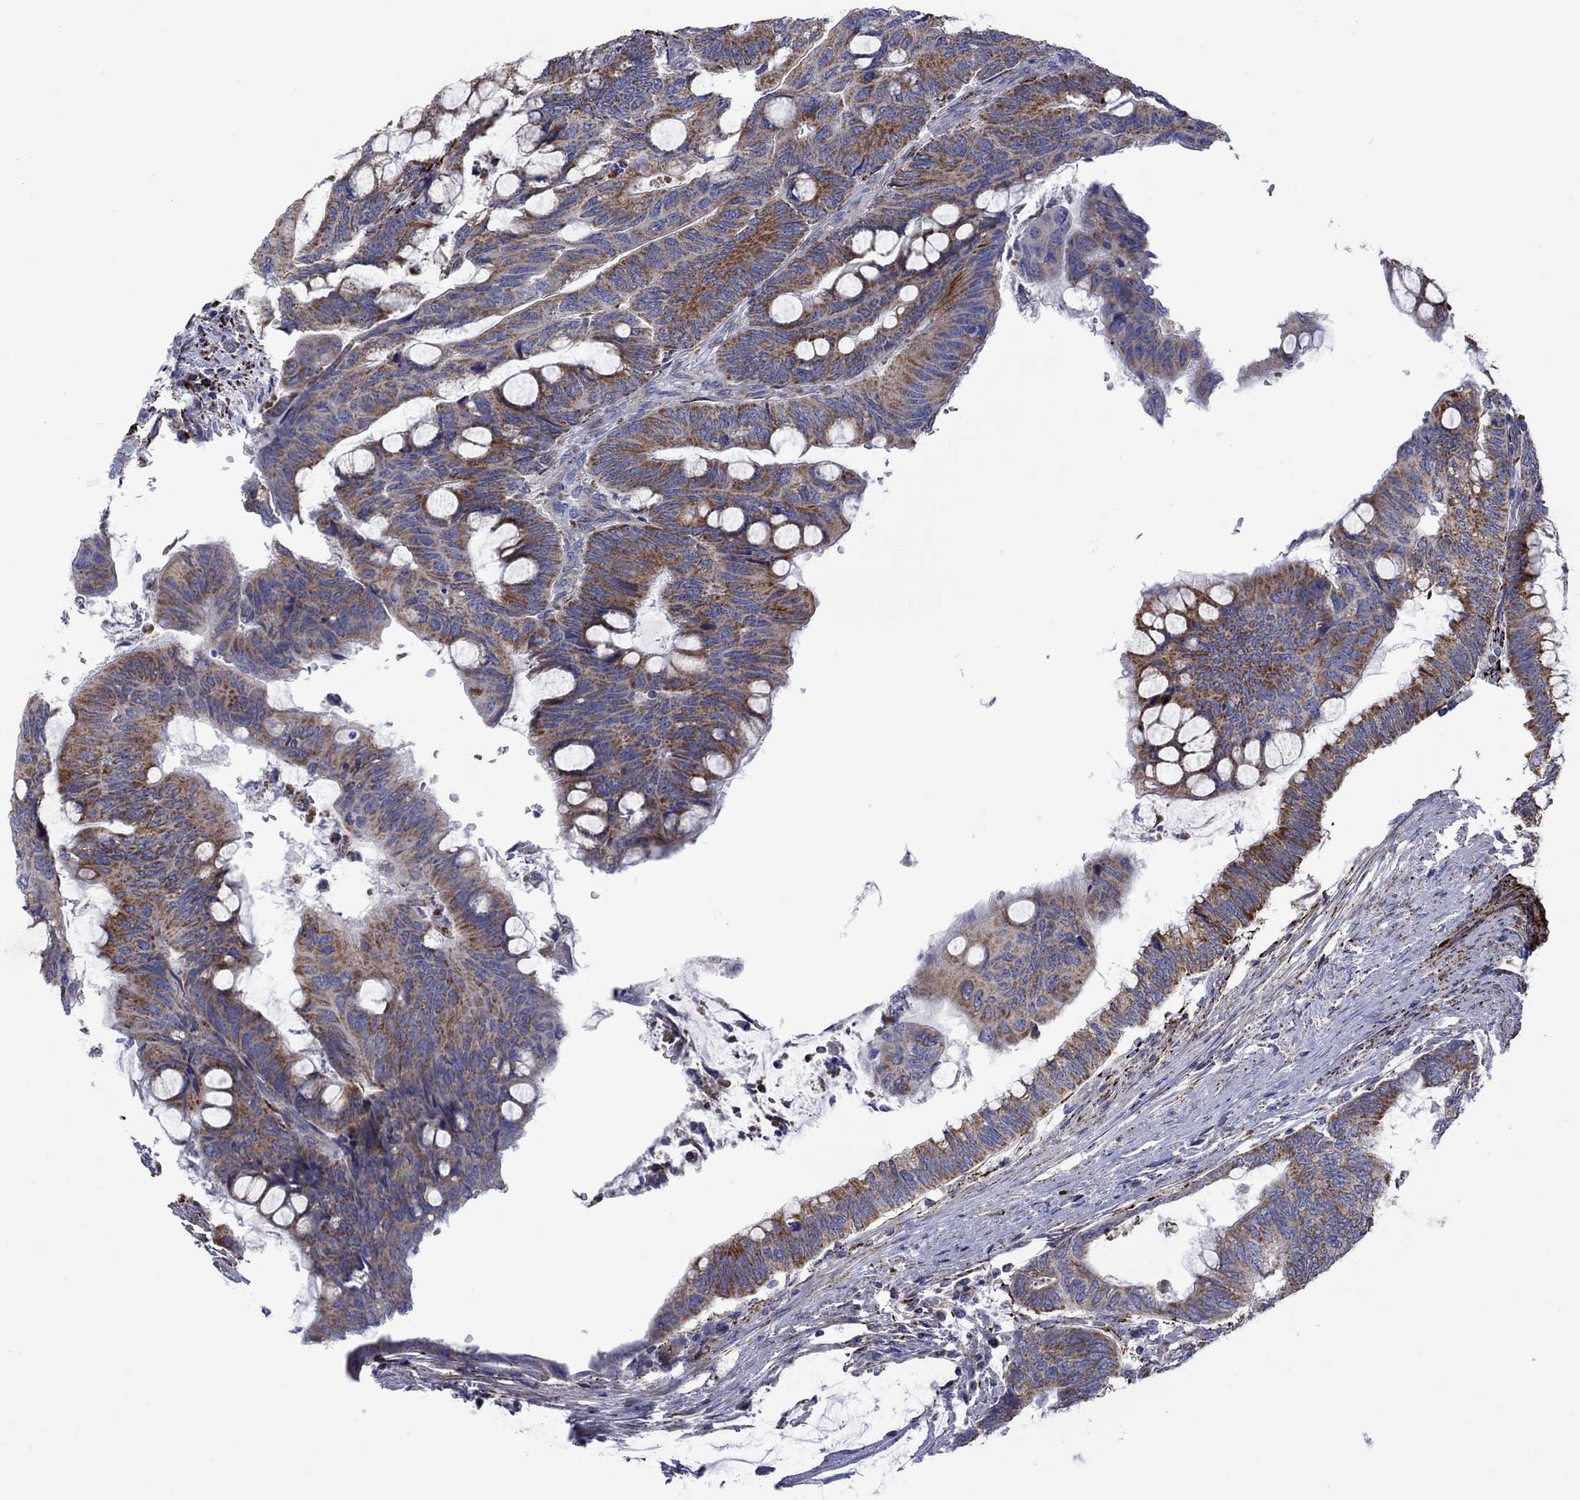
{"staining": {"intensity": "moderate", "quantity": "25%-75%", "location": "cytoplasmic/membranous"}, "tissue": "colorectal cancer", "cell_type": "Tumor cells", "image_type": "cancer", "snomed": [{"axis": "morphology", "description": "Normal tissue, NOS"}, {"axis": "morphology", "description": "Adenocarcinoma, NOS"}, {"axis": "topography", "description": "Rectum"}], "caption": "Immunohistochemistry of human colorectal cancer (adenocarcinoma) displays medium levels of moderate cytoplasmic/membranous positivity in approximately 25%-75% of tumor cells. Nuclei are stained in blue.", "gene": "CISD1", "patient": {"sex": "male", "age": 92}}